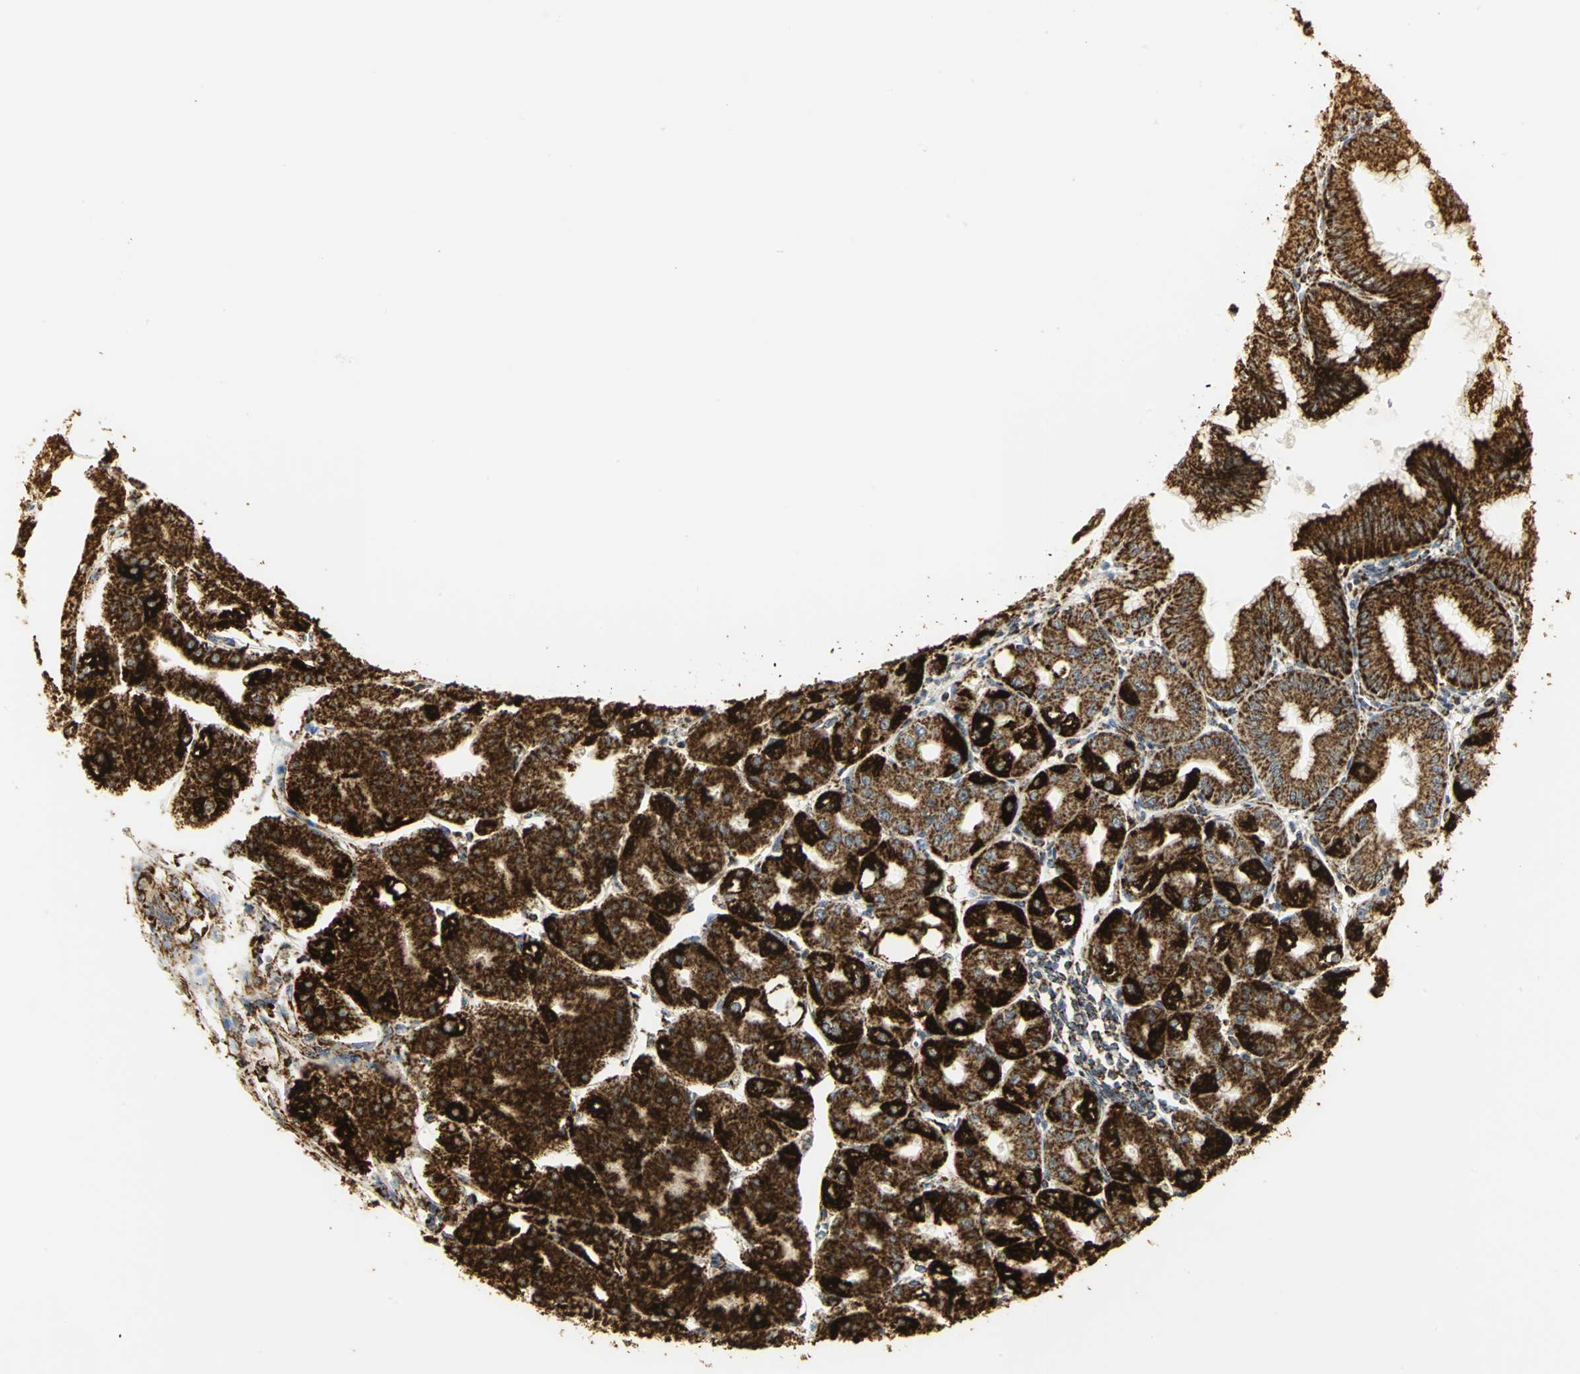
{"staining": {"intensity": "strong", "quantity": ">75%", "location": "cytoplasmic/membranous"}, "tissue": "stomach", "cell_type": "Glandular cells", "image_type": "normal", "snomed": [{"axis": "morphology", "description": "Normal tissue, NOS"}, {"axis": "topography", "description": "Stomach, lower"}], "caption": "This histopathology image reveals immunohistochemistry (IHC) staining of normal stomach, with high strong cytoplasmic/membranous staining in approximately >75% of glandular cells.", "gene": "VDAC1", "patient": {"sex": "male", "age": 71}}